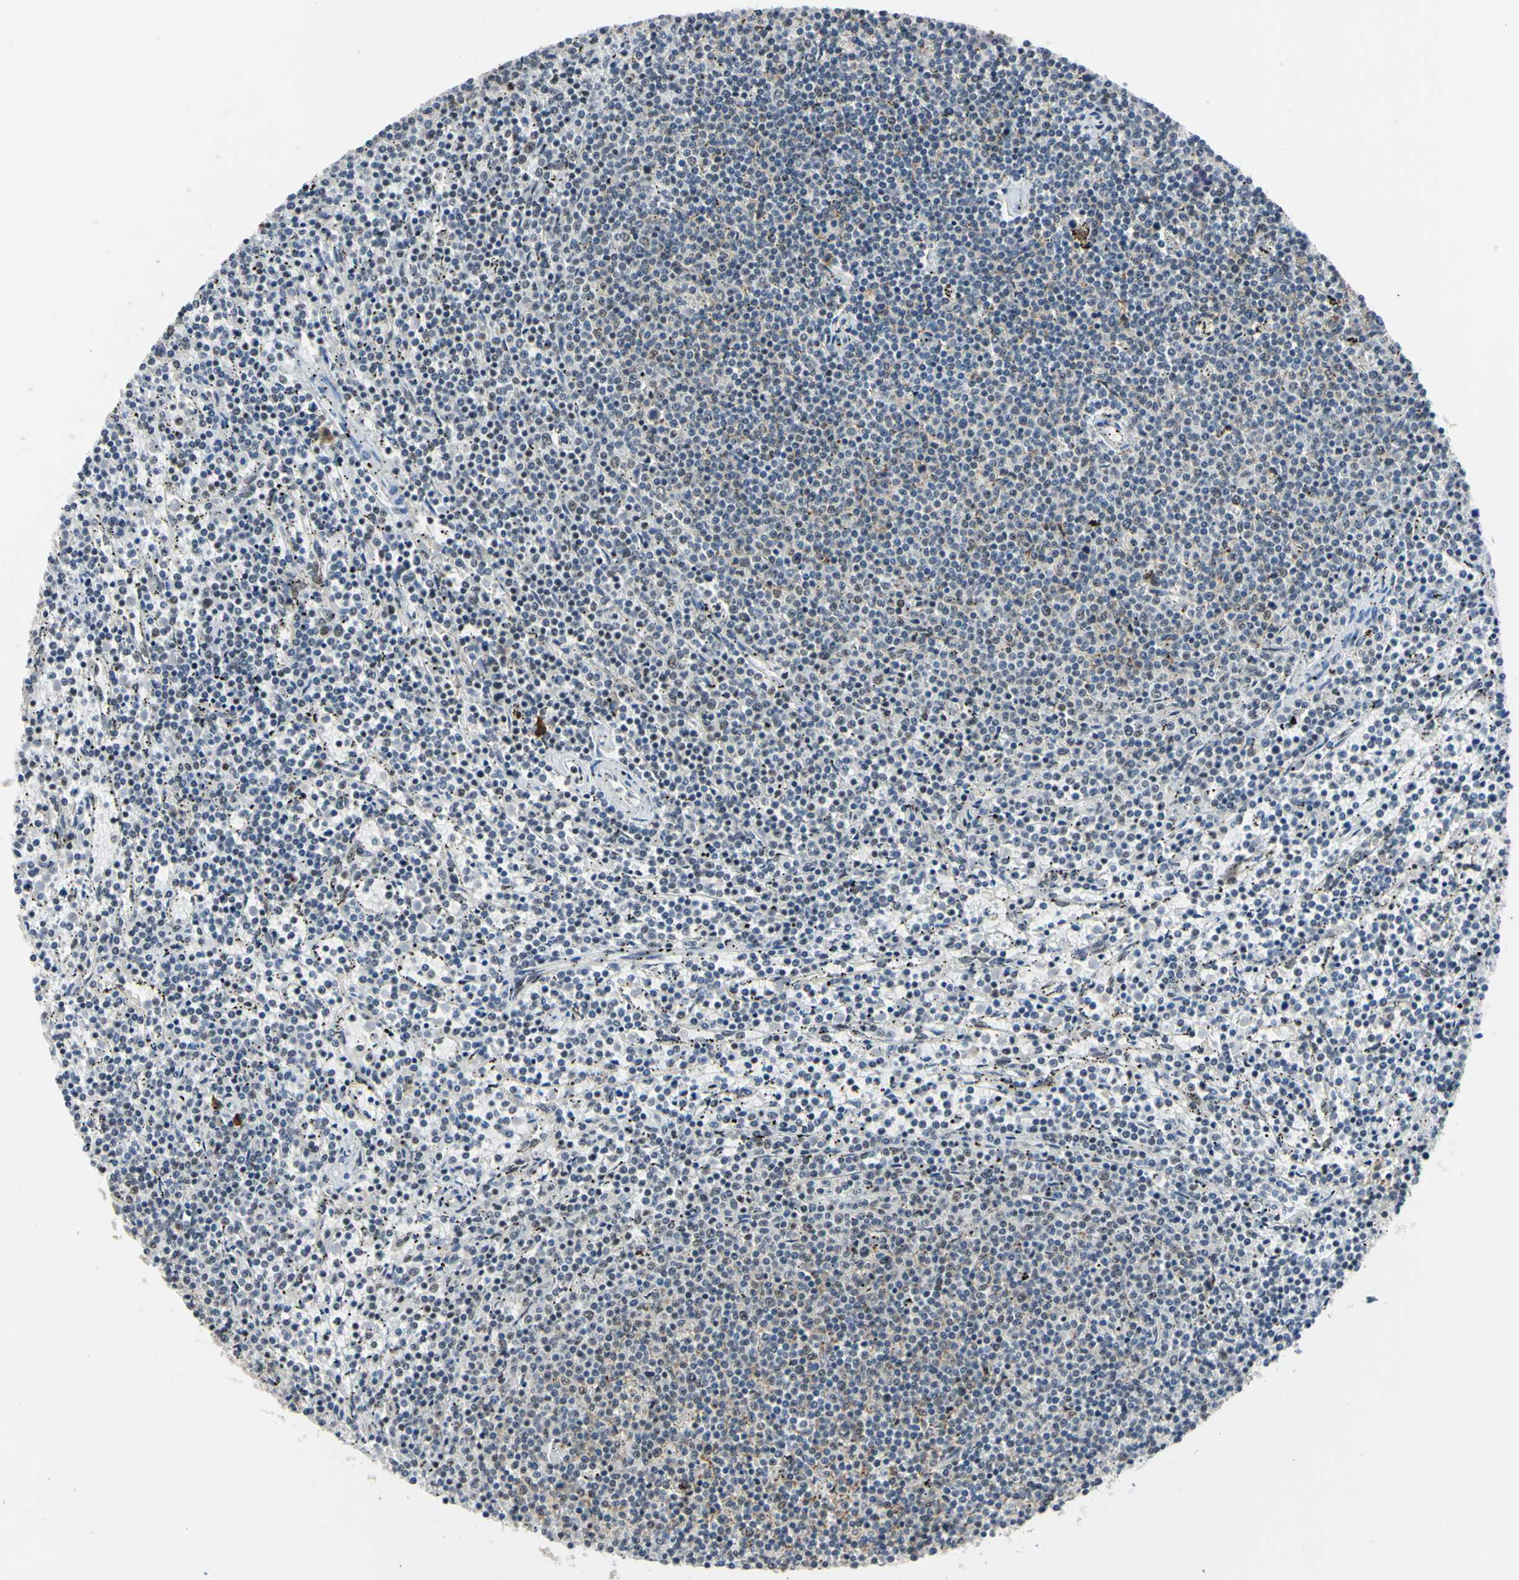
{"staining": {"intensity": "negative", "quantity": "none", "location": "none"}, "tissue": "lymphoma", "cell_type": "Tumor cells", "image_type": "cancer", "snomed": [{"axis": "morphology", "description": "Malignant lymphoma, non-Hodgkin's type, Low grade"}, {"axis": "topography", "description": "Spleen"}], "caption": "This is an IHC photomicrograph of low-grade malignant lymphoma, non-Hodgkin's type. There is no positivity in tumor cells.", "gene": "LHX9", "patient": {"sex": "female", "age": 50}}